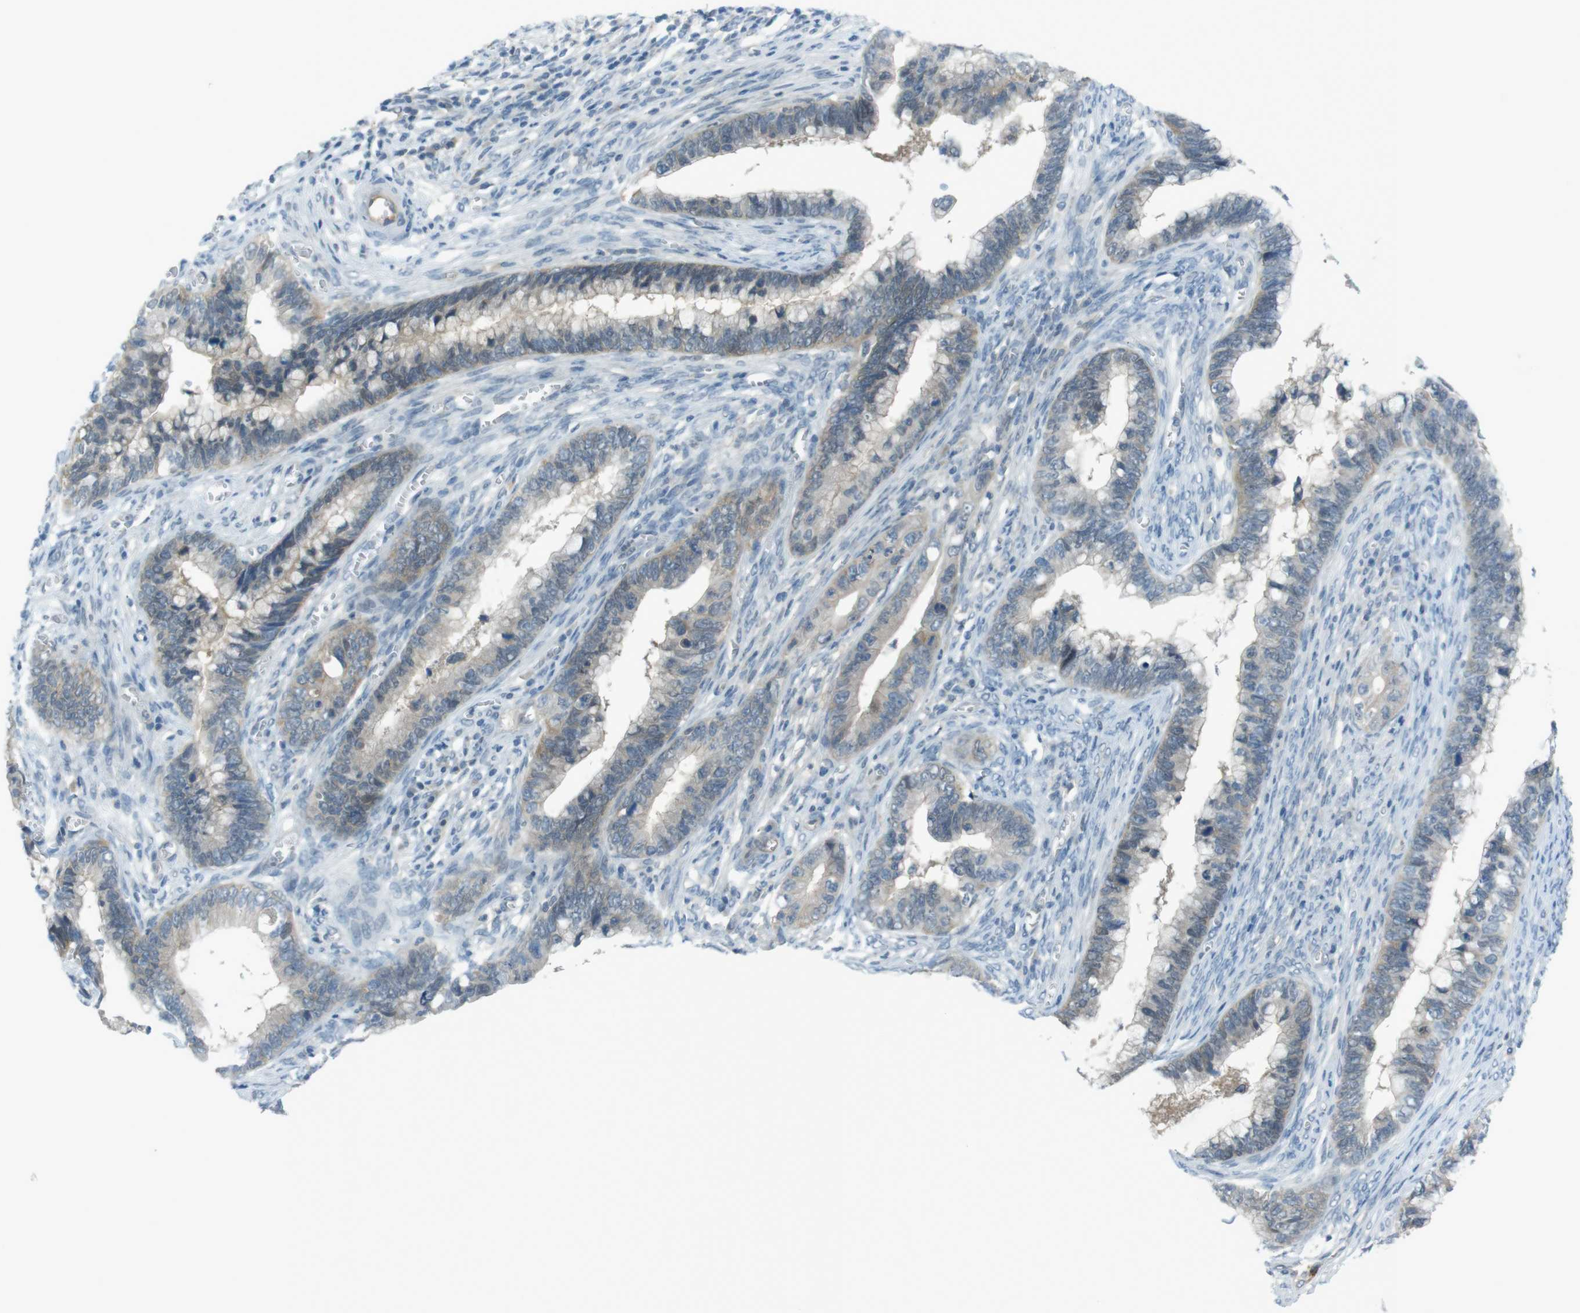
{"staining": {"intensity": "weak", "quantity": "<25%", "location": "cytoplasmic/membranous"}, "tissue": "cervical cancer", "cell_type": "Tumor cells", "image_type": "cancer", "snomed": [{"axis": "morphology", "description": "Adenocarcinoma, NOS"}, {"axis": "topography", "description": "Cervix"}], "caption": "This is an immunohistochemistry micrograph of human adenocarcinoma (cervical). There is no expression in tumor cells.", "gene": "ZDHHC20", "patient": {"sex": "female", "age": 44}}